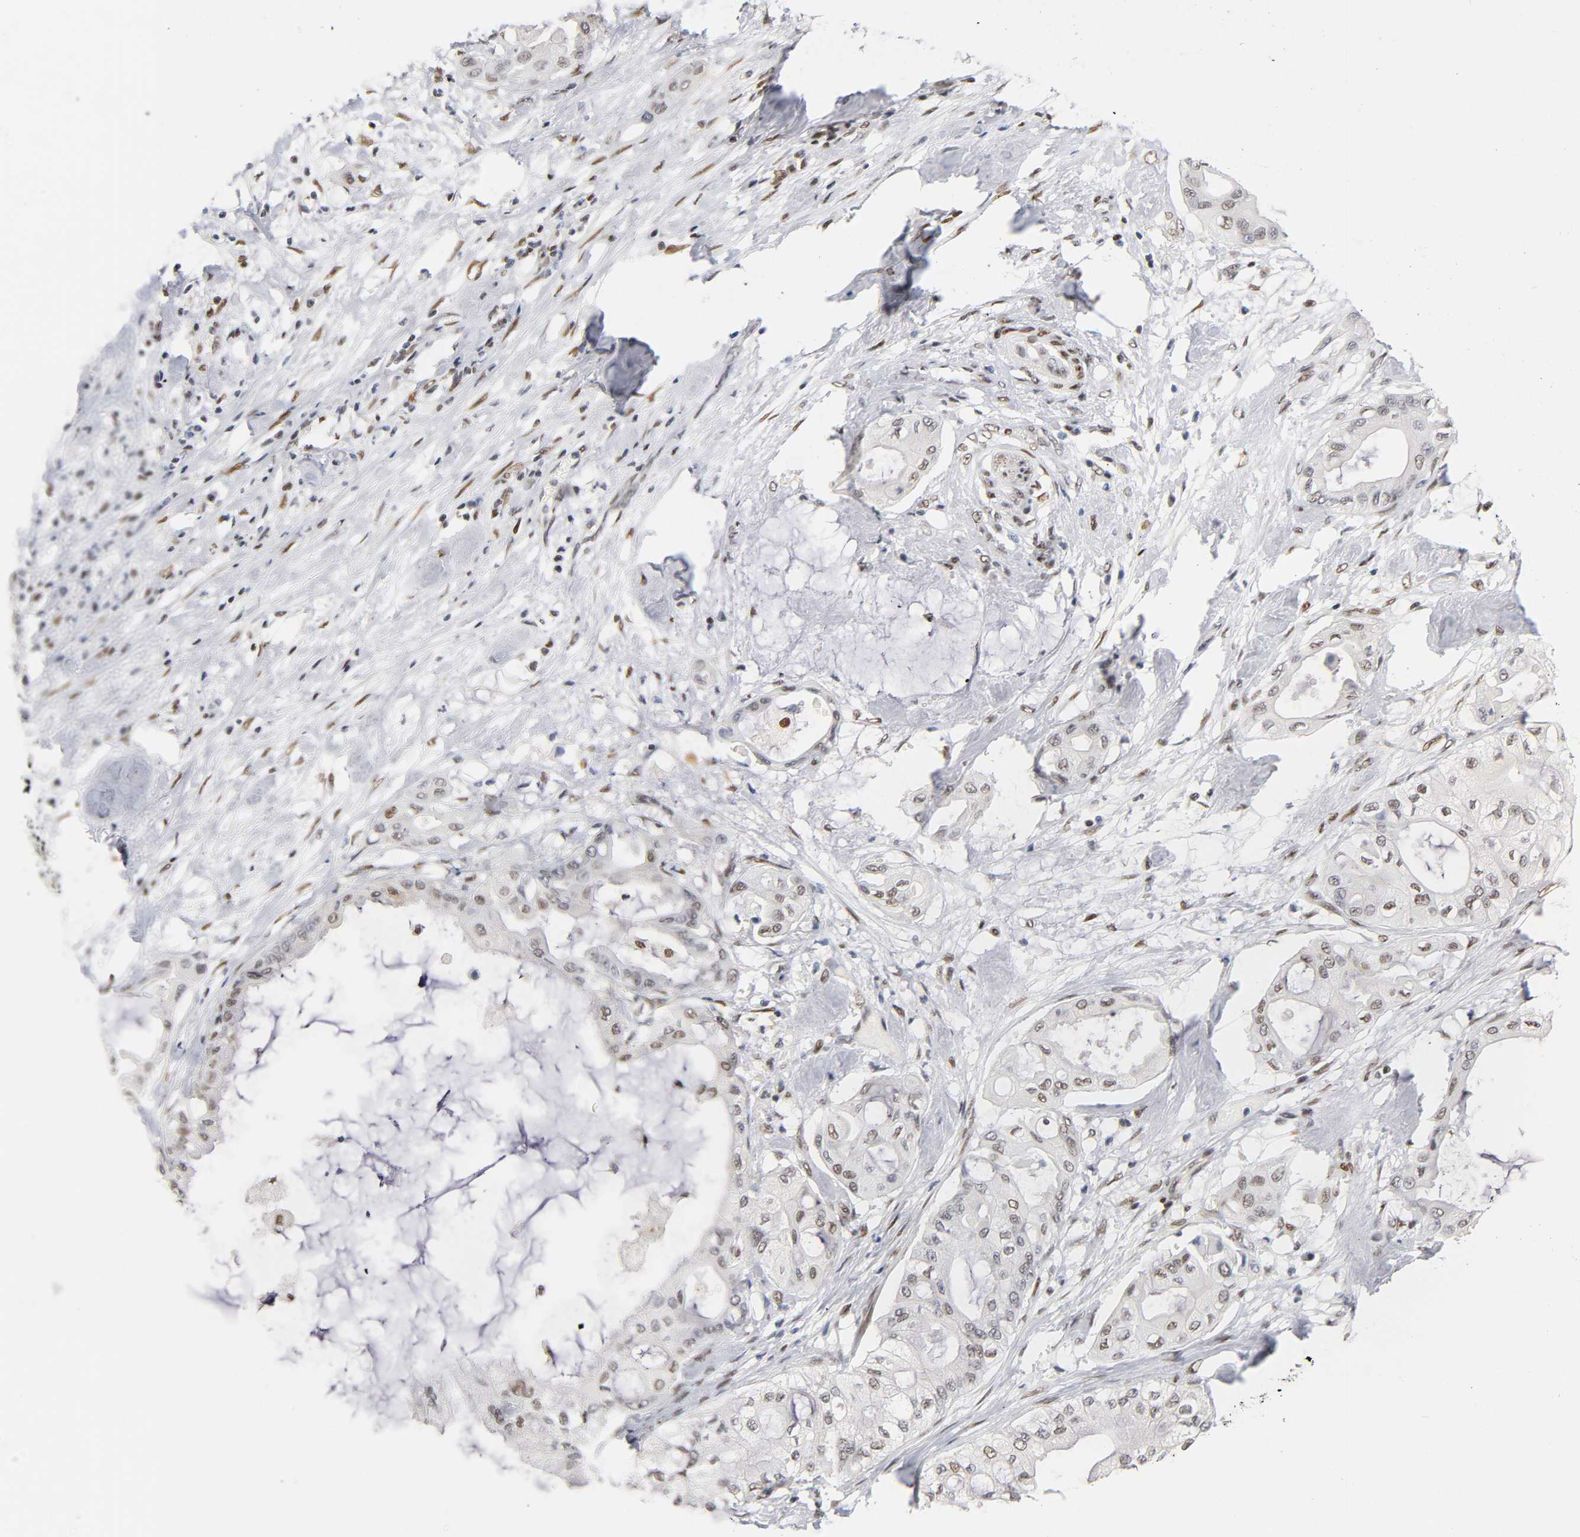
{"staining": {"intensity": "weak", "quantity": "25%-75%", "location": "nuclear"}, "tissue": "pancreatic cancer", "cell_type": "Tumor cells", "image_type": "cancer", "snomed": [{"axis": "morphology", "description": "Adenocarcinoma, NOS"}, {"axis": "morphology", "description": "Adenocarcinoma, metastatic, NOS"}, {"axis": "topography", "description": "Lymph node"}, {"axis": "topography", "description": "Pancreas"}, {"axis": "topography", "description": "Duodenum"}], "caption": "A high-resolution image shows immunohistochemistry (IHC) staining of pancreatic cancer, which exhibits weak nuclear staining in about 25%-75% of tumor cells.", "gene": "NR3C1", "patient": {"sex": "female", "age": 64}}